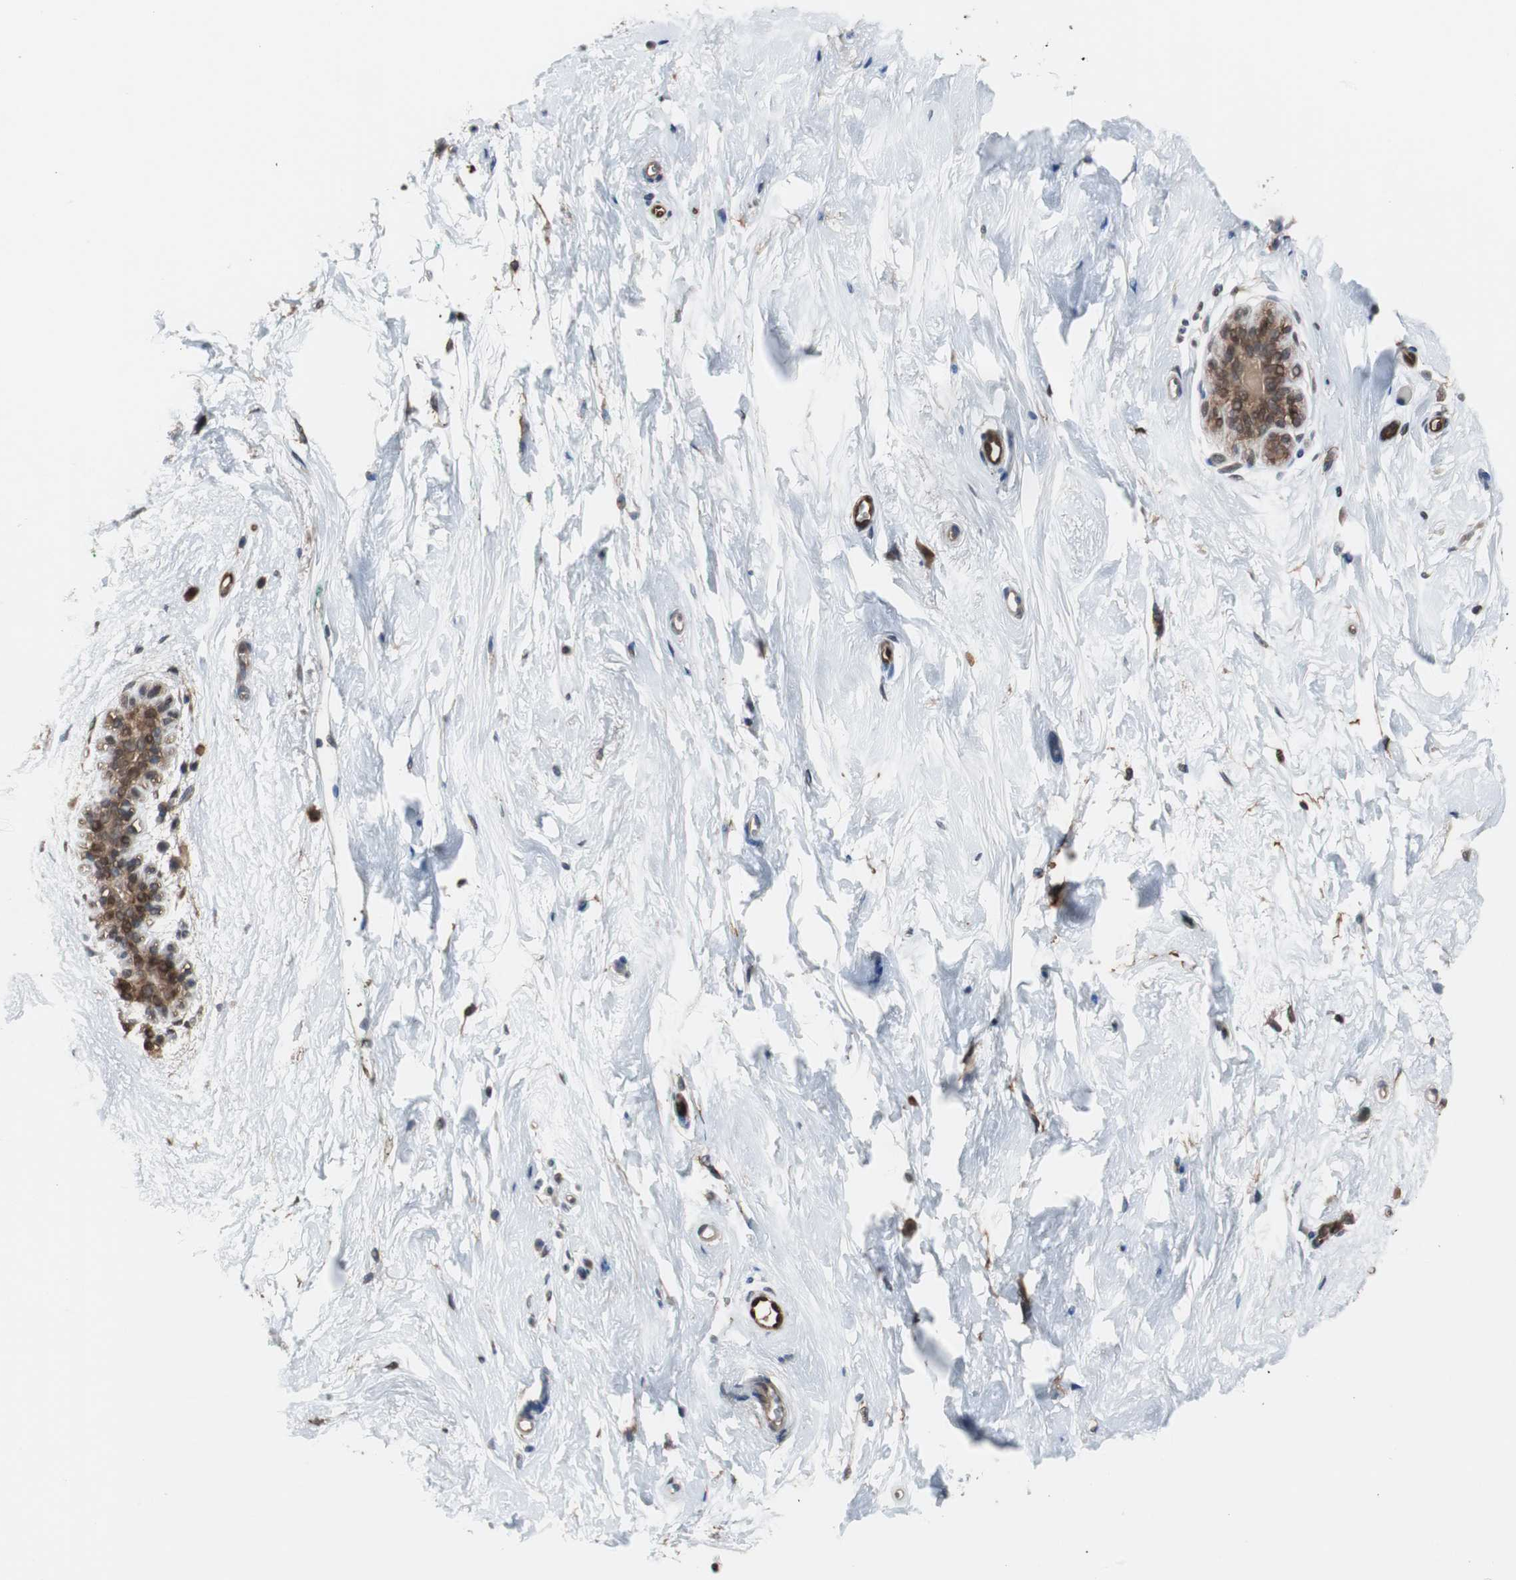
{"staining": {"intensity": "weak", "quantity": "25%-75%", "location": "cytoplasmic/membranous,nuclear"}, "tissue": "breast", "cell_type": "Adipocytes", "image_type": "normal", "snomed": [{"axis": "morphology", "description": "Normal tissue, NOS"}, {"axis": "topography", "description": "Breast"}], "caption": "Breast stained for a protein exhibits weak cytoplasmic/membranous,nuclear positivity in adipocytes. The staining is performed using DAB brown chromogen to label protein expression. The nuclei are counter-stained blue using hematoxylin.", "gene": "ANXA4", "patient": {"sex": "female", "age": 52}}